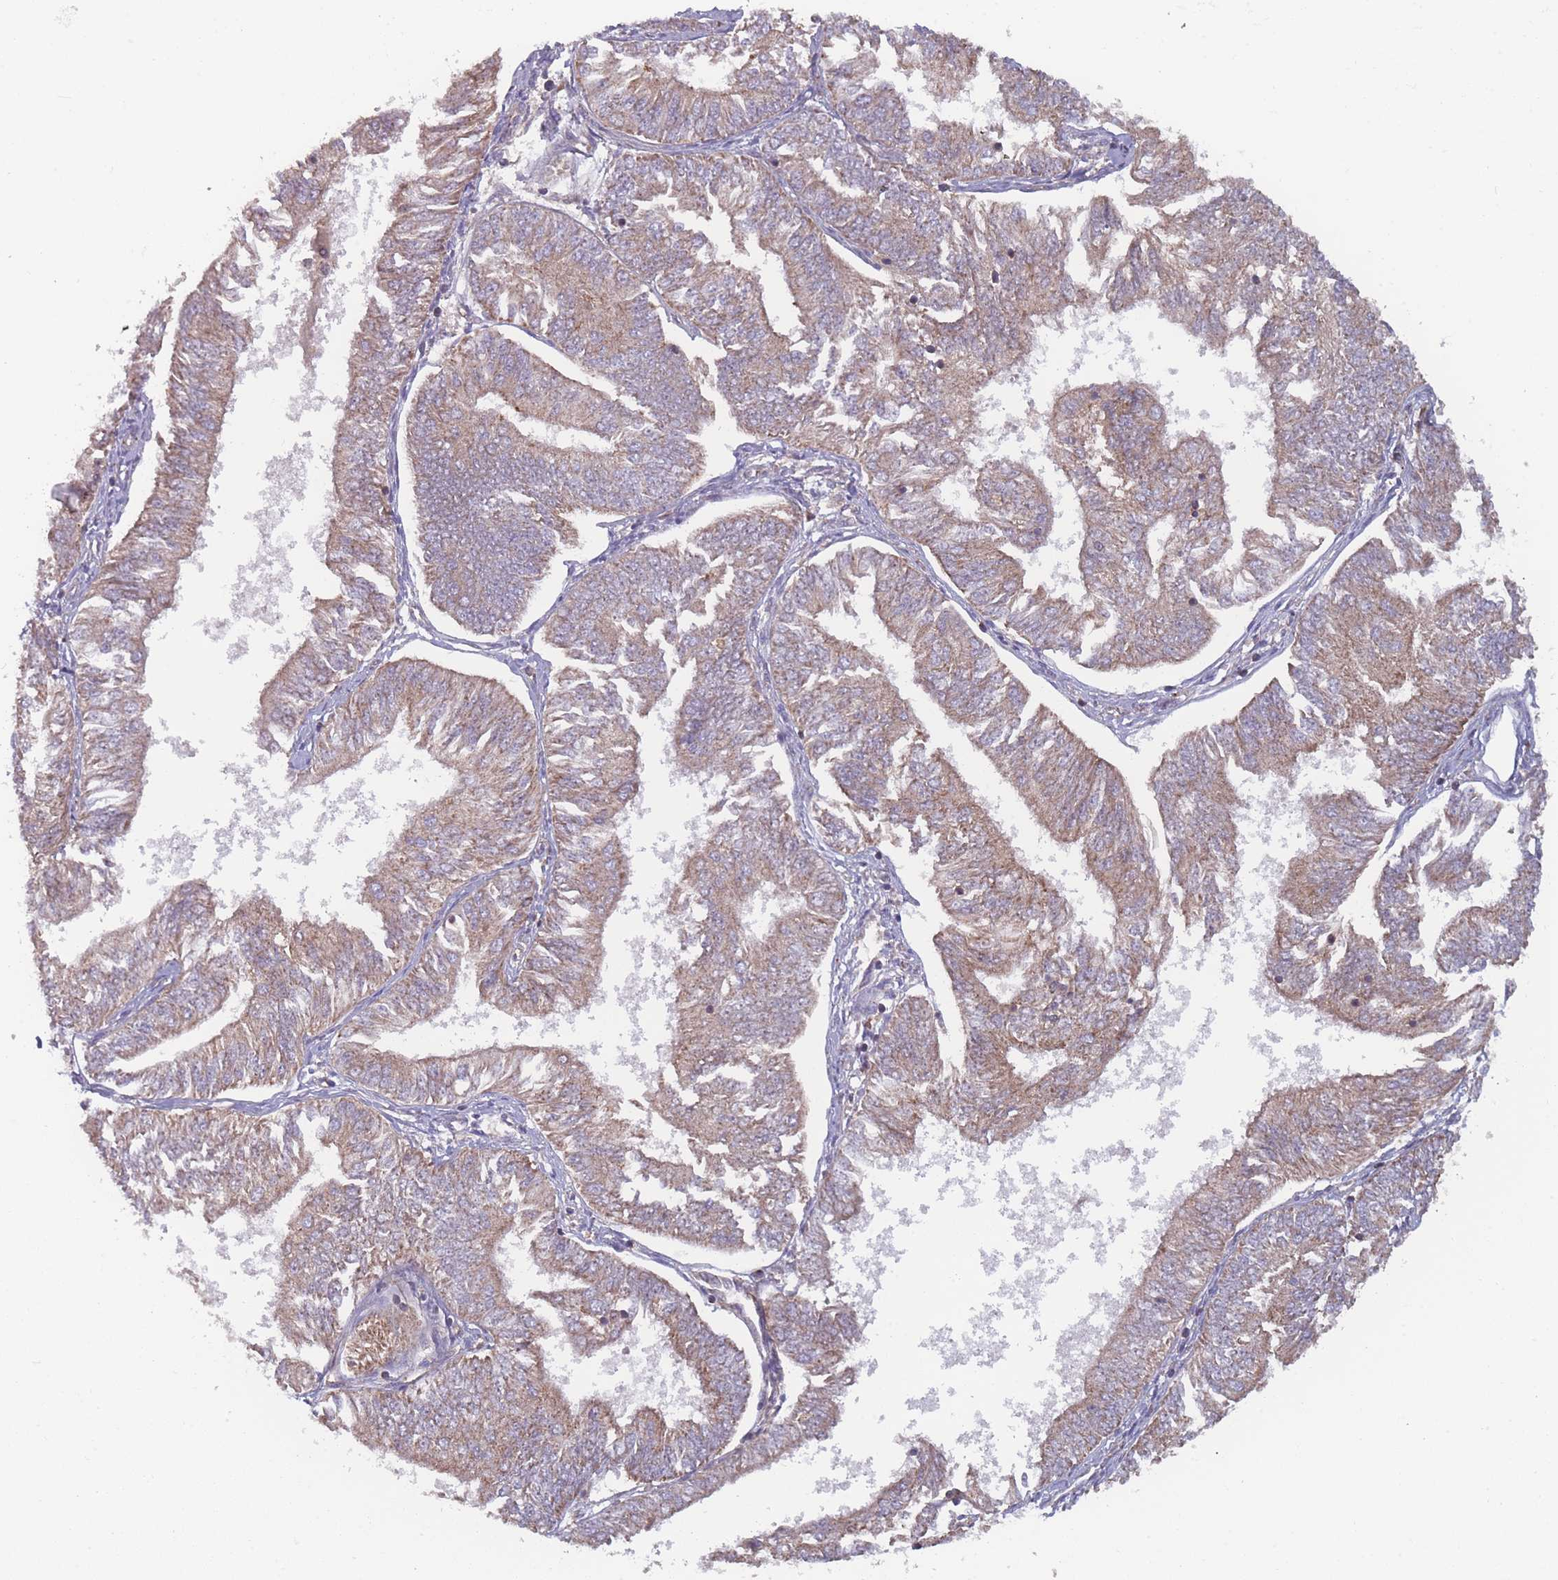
{"staining": {"intensity": "weak", "quantity": ">75%", "location": "cytoplasmic/membranous"}, "tissue": "endometrial cancer", "cell_type": "Tumor cells", "image_type": "cancer", "snomed": [{"axis": "morphology", "description": "Adenocarcinoma, NOS"}, {"axis": "topography", "description": "Endometrium"}], "caption": "Adenocarcinoma (endometrial) stained with IHC reveals weak cytoplasmic/membranous staining in approximately >75% of tumor cells.", "gene": "ATP5MG", "patient": {"sex": "female", "age": 58}}